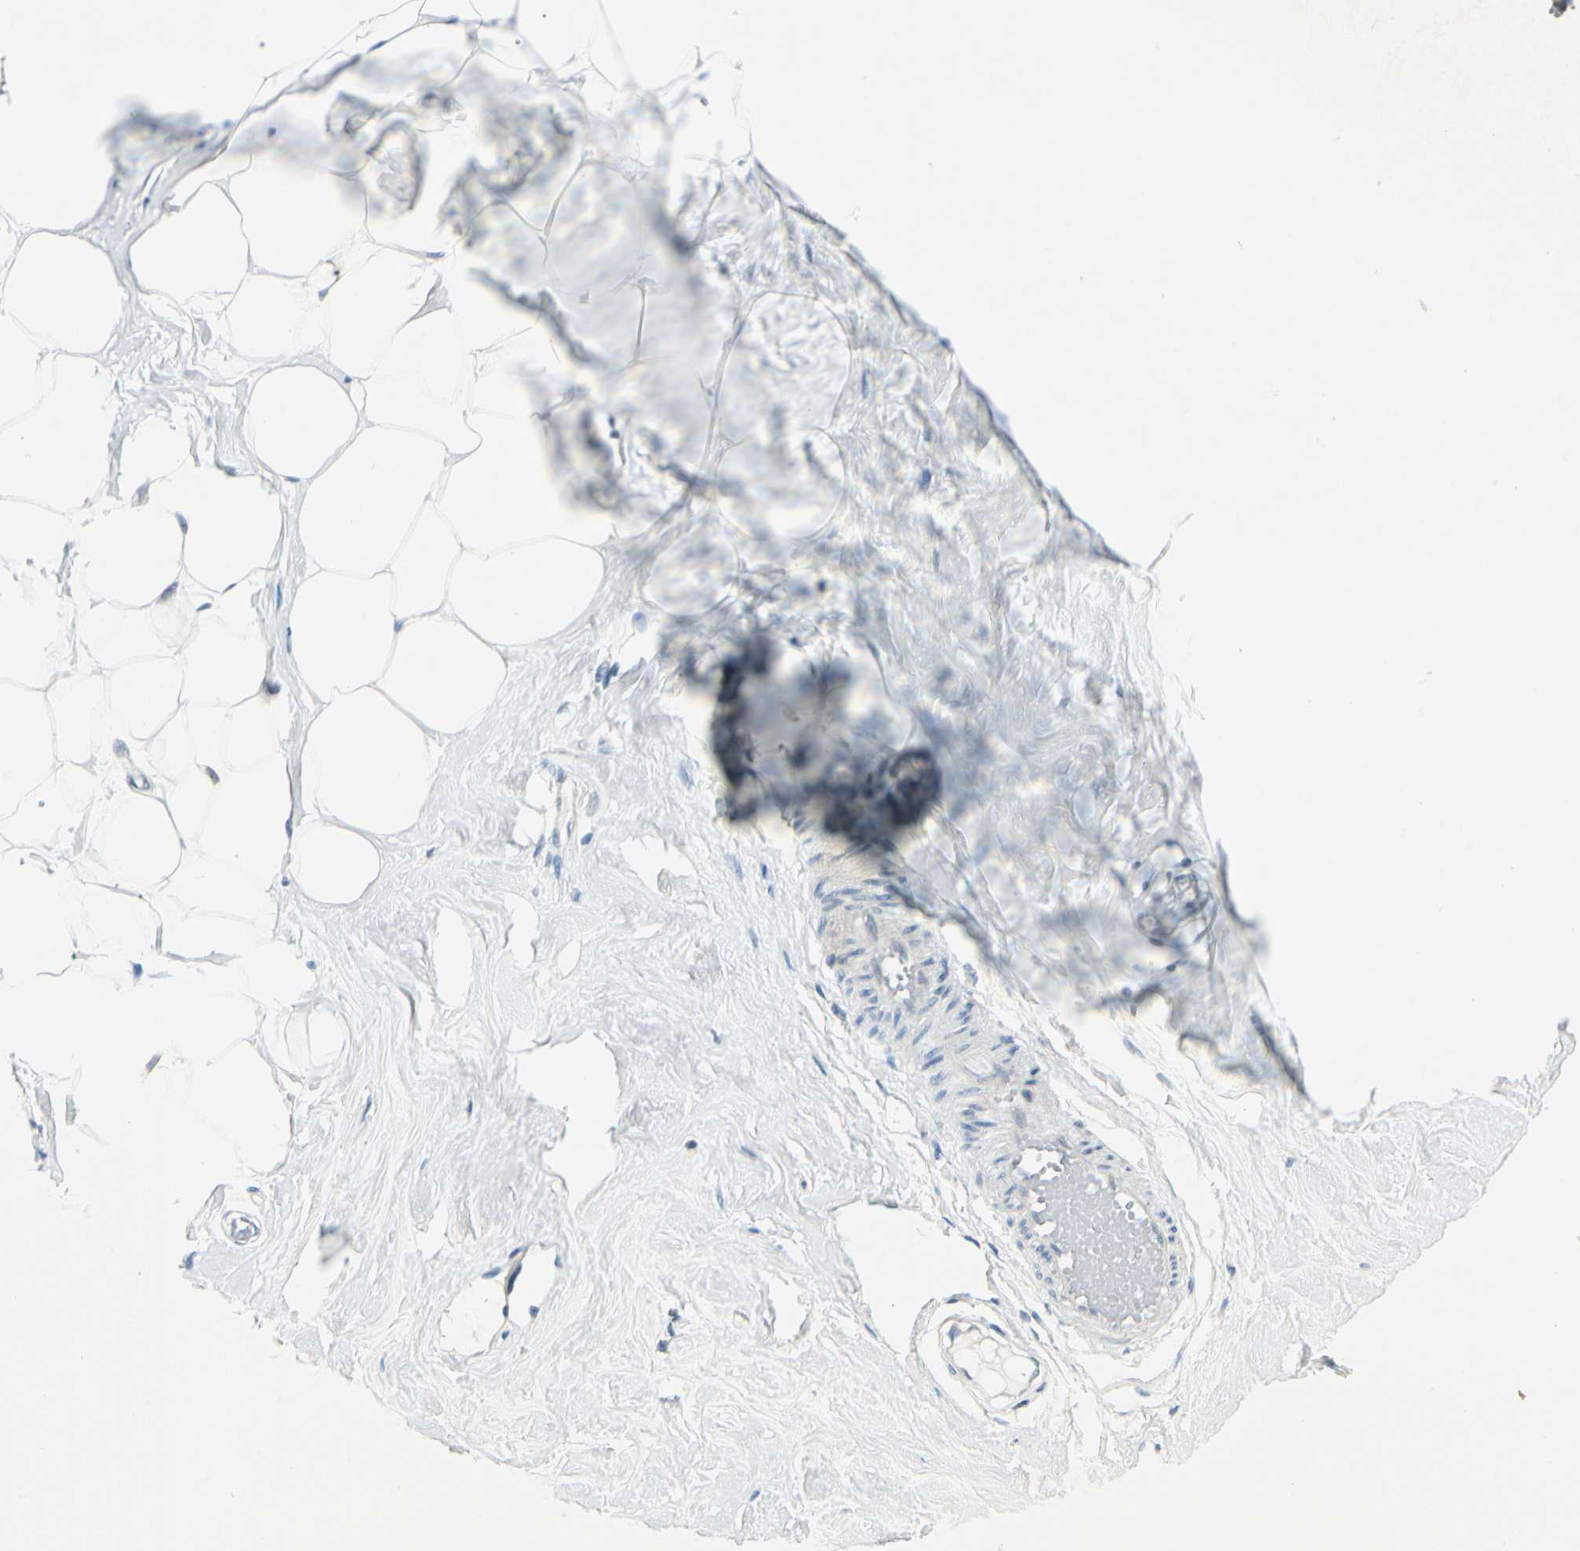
{"staining": {"intensity": "negative", "quantity": "none", "location": "none"}, "tissue": "adipose tissue", "cell_type": "Adipocytes", "image_type": "normal", "snomed": [{"axis": "morphology", "description": "Normal tissue, NOS"}, {"axis": "topography", "description": "Breast"}], "caption": "Photomicrograph shows no protein positivity in adipocytes of benign adipose tissue. (DAB immunohistochemistry visualized using brightfield microscopy, high magnification).", "gene": "BNIP1", "patient": {"sex": "female", "age": 44}}